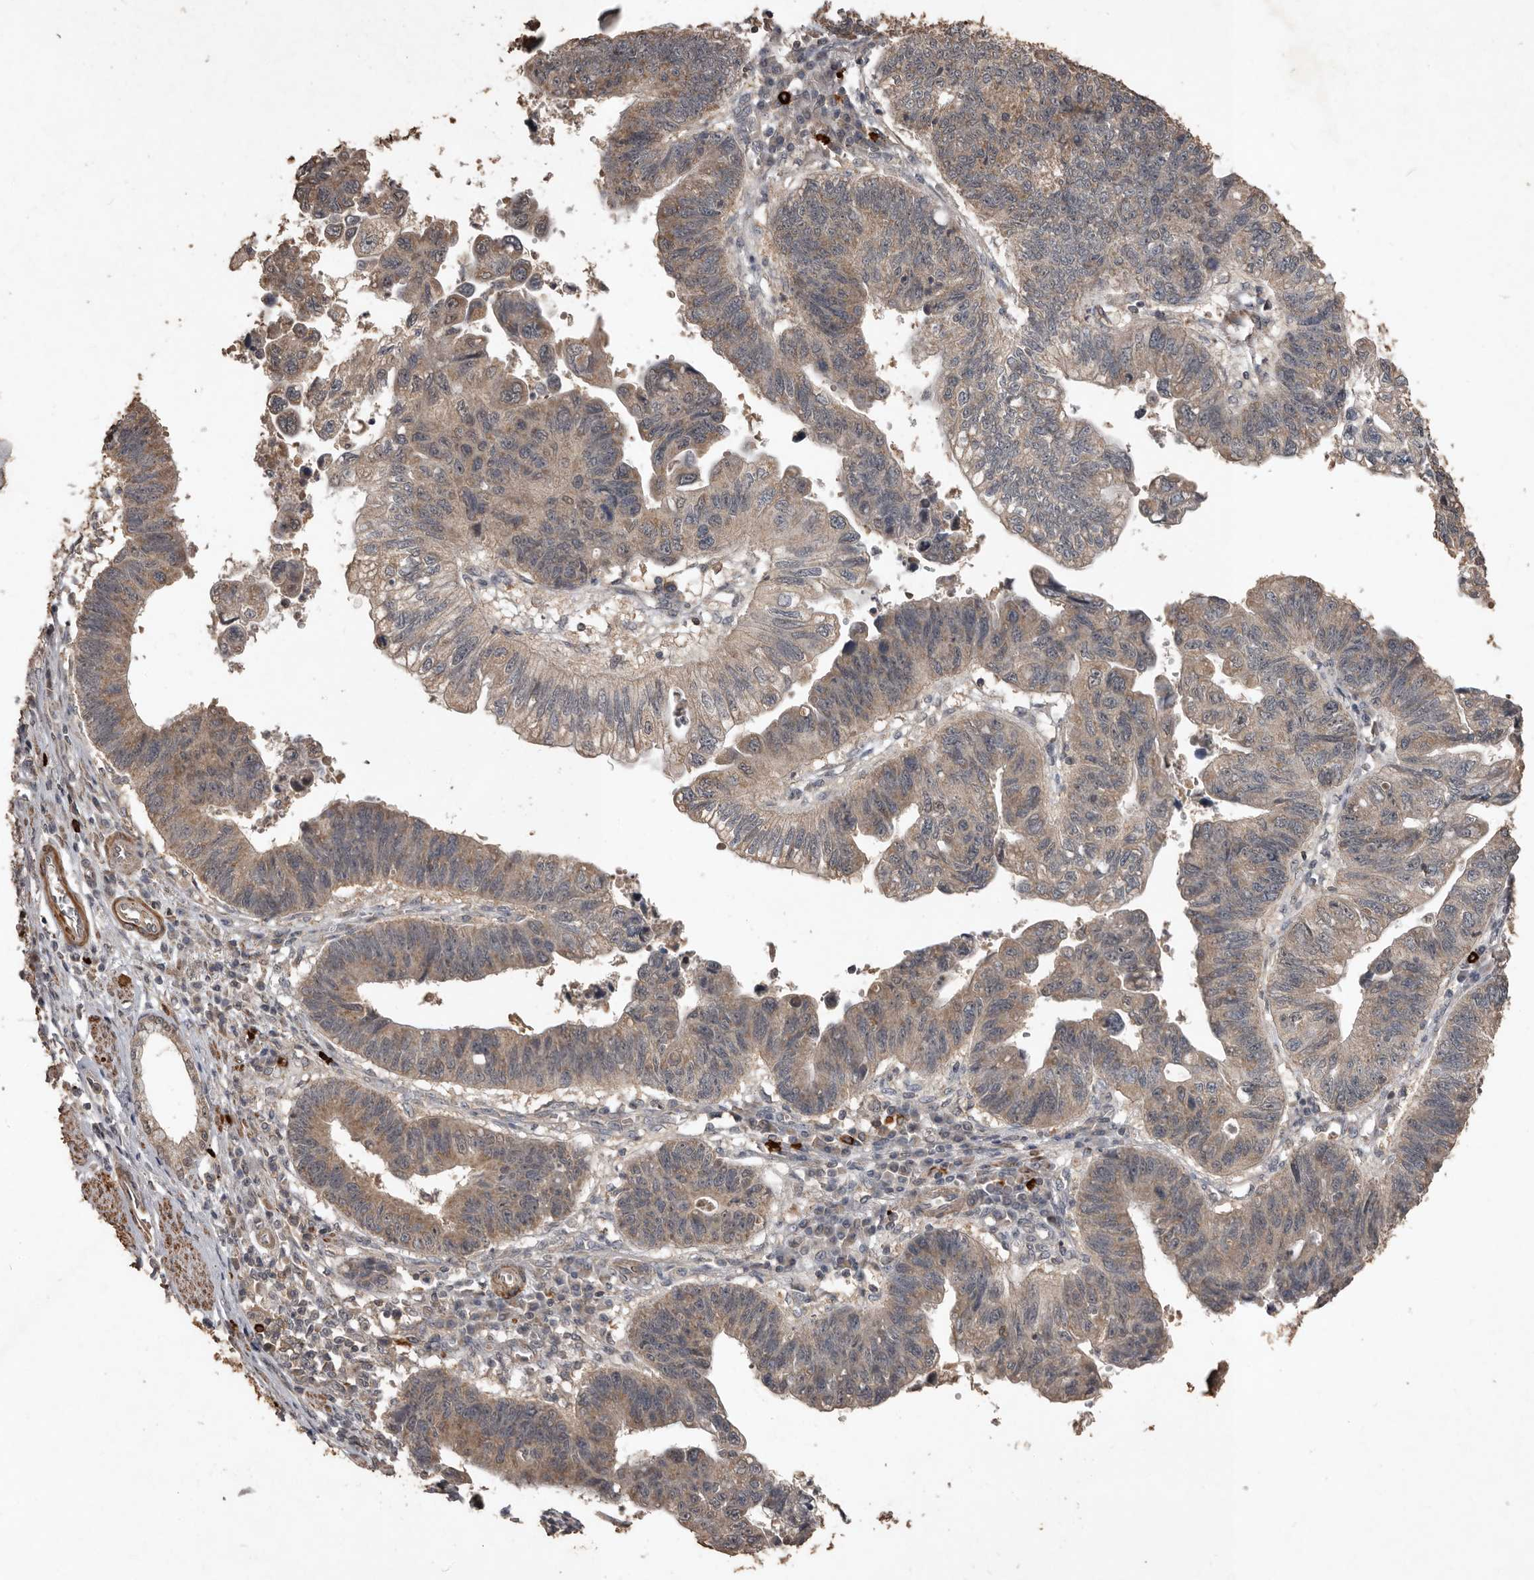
{"staining": {"intensity": "moderate", "quantity": ">75%", "location": "cytoplasmic/membranous"}, "tissue": "stomach cancer", "cell_type": "Tumor cells", "image_type": "cancer", "snomed": [{"axis": "morphology", "description": "Adenocarcinoma, NOS"}, {"axis": "topography", "description": "Stomach"}], "caption": "There is medium levels of moderate cytoplasmic/membranous staining in tumor cells of adenocarcinoma (stomach), as demonstrated by immunohistochemical staining (brown color).", "gene": "BAMBI", "patient": {"sex": "male", "age": 59}}